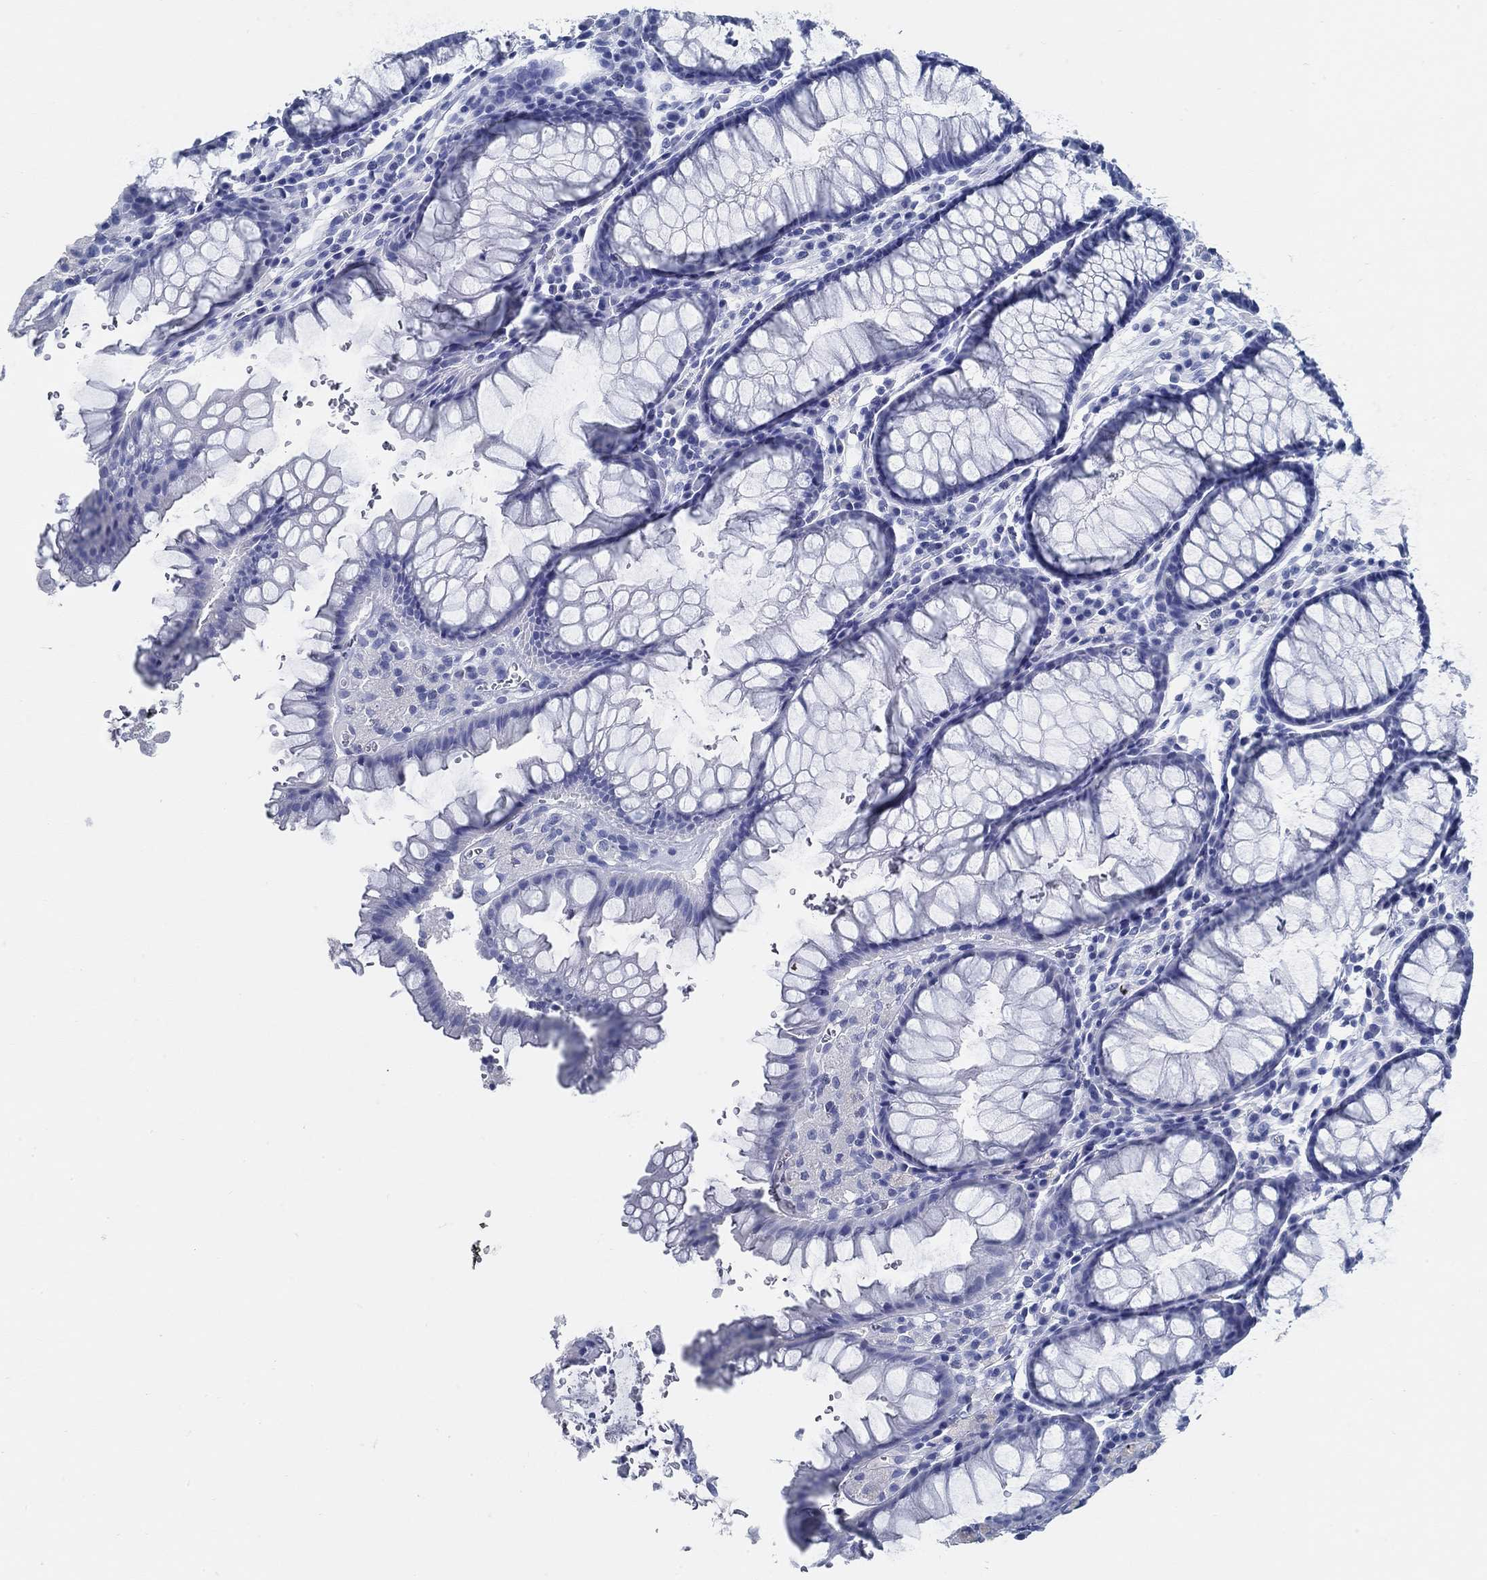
{"staining": {"intensity": "negative", "quantity": "none", "location": "none"}, "tissue": "rectum", "cell_type": "Glandular cells", "image_type": "normal", "snomed": [{"axis": "morphology", "description": "Normal tissue, NOS"}, {"axis": "topography", "description": "Rectum"}], "caption": "The image exhibits no staining of glandular cells in unremarkable rectum. (Stains: DAB IHC with hematoxylin counter stain, Microscopy: brightfield microscopy at high magnification).", "gene": "SLC45A1", "patient": {"sex": "female", "age": 68}}